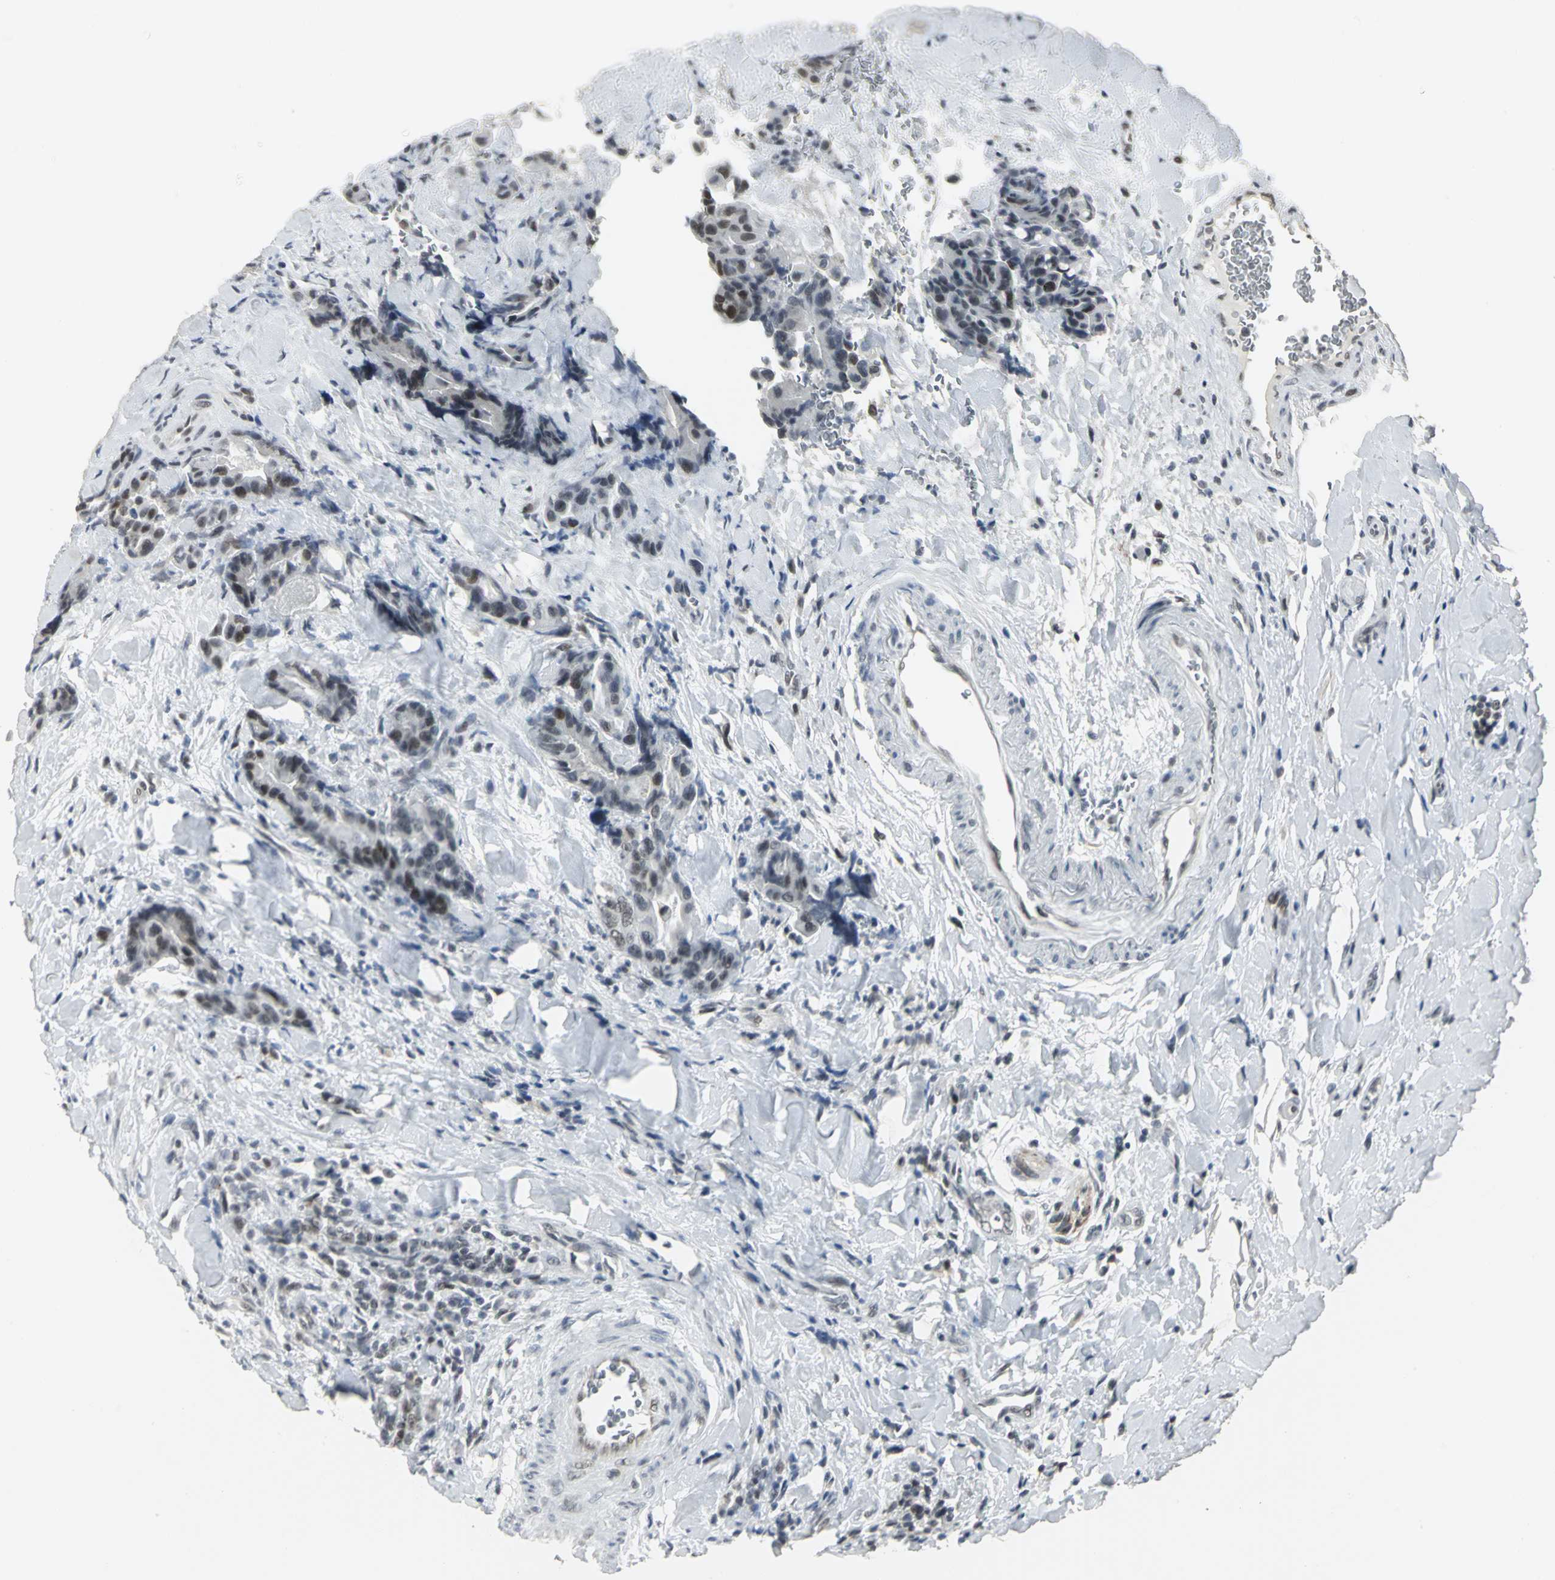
{"staining": {"intensity": "weak", "quantity": ">75%", "location": "nuclear"}, "tissue": "colorectal cancer", "cell_type": "Tumor cells", "image_type": "cancer", "snomed": [{"axis": "morphology", "description": "Normal tissue, NOS"}, {"axis": "morphology", "description": "Adenocarcinoma, NOS"}, {"axis": "topography", "description": "Colon"}], "caption": "The micrograph exhibits staining of adenocarcinoma (colorectal), revealing weak nuclear protein staining (brown color) within tumor cells.", "gene": "CBX3", "patient": {"sex": "male", "age": 82}}